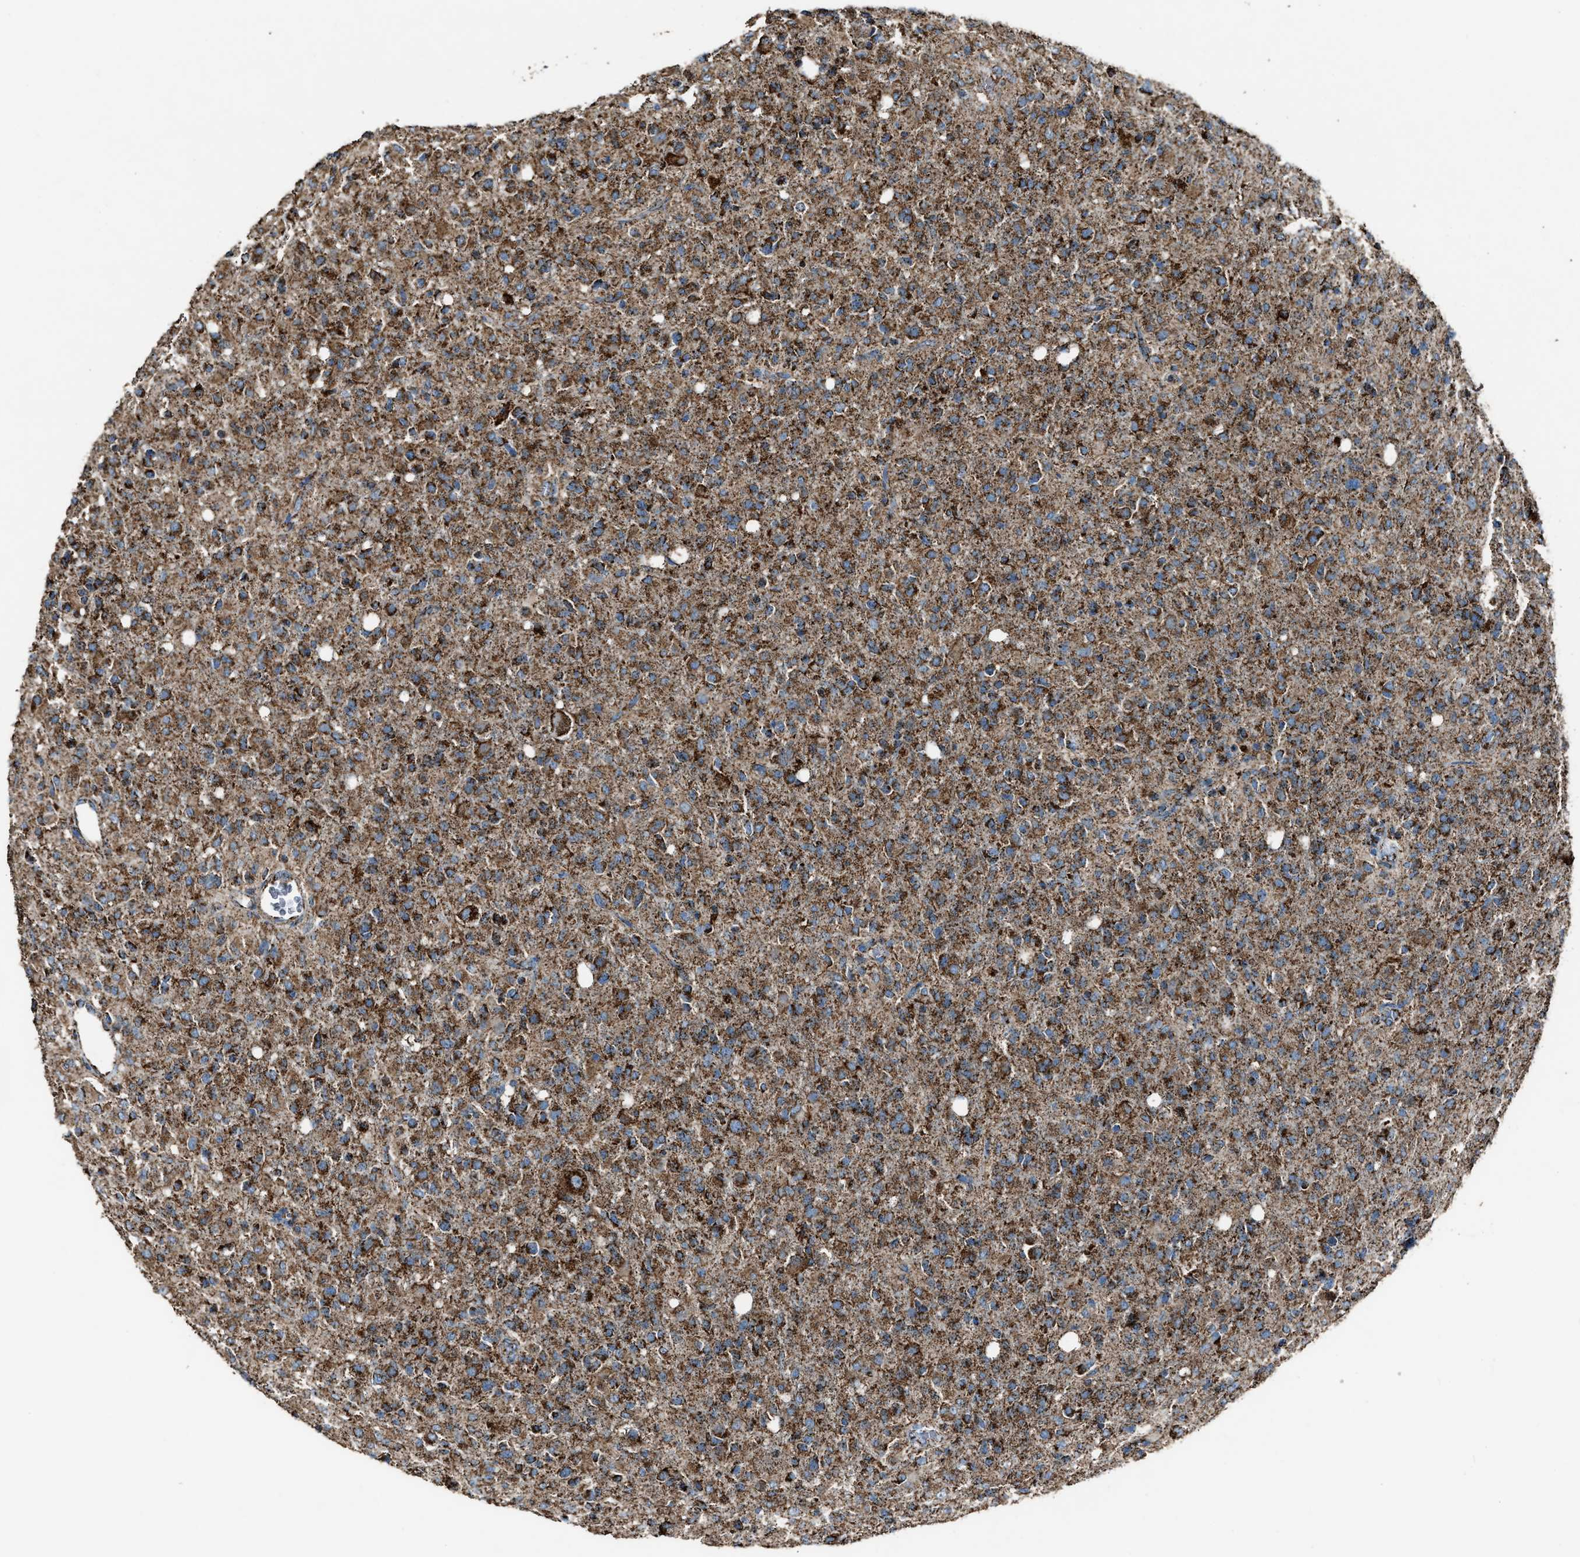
{"staining": {"intensity": "strong", "quantity": ">75%", "location": "cytoplasmic/membranous"}, "tissue": "glioma", "cell_type": "Tumor cells", "image_type": "cancer", "snomed": [{"axis": "morphology", "description": "Glioma, malignant, High grade"}, {"axis": "topography", "description": "Brain"}], "caption": "A brown stain highlights strong cytoplasmic/membranous staining of a protein in high-grade glioma (malignant) tumor cells.", "gene": "MDH2", "patient": {"sex": "female", "age": 57}}